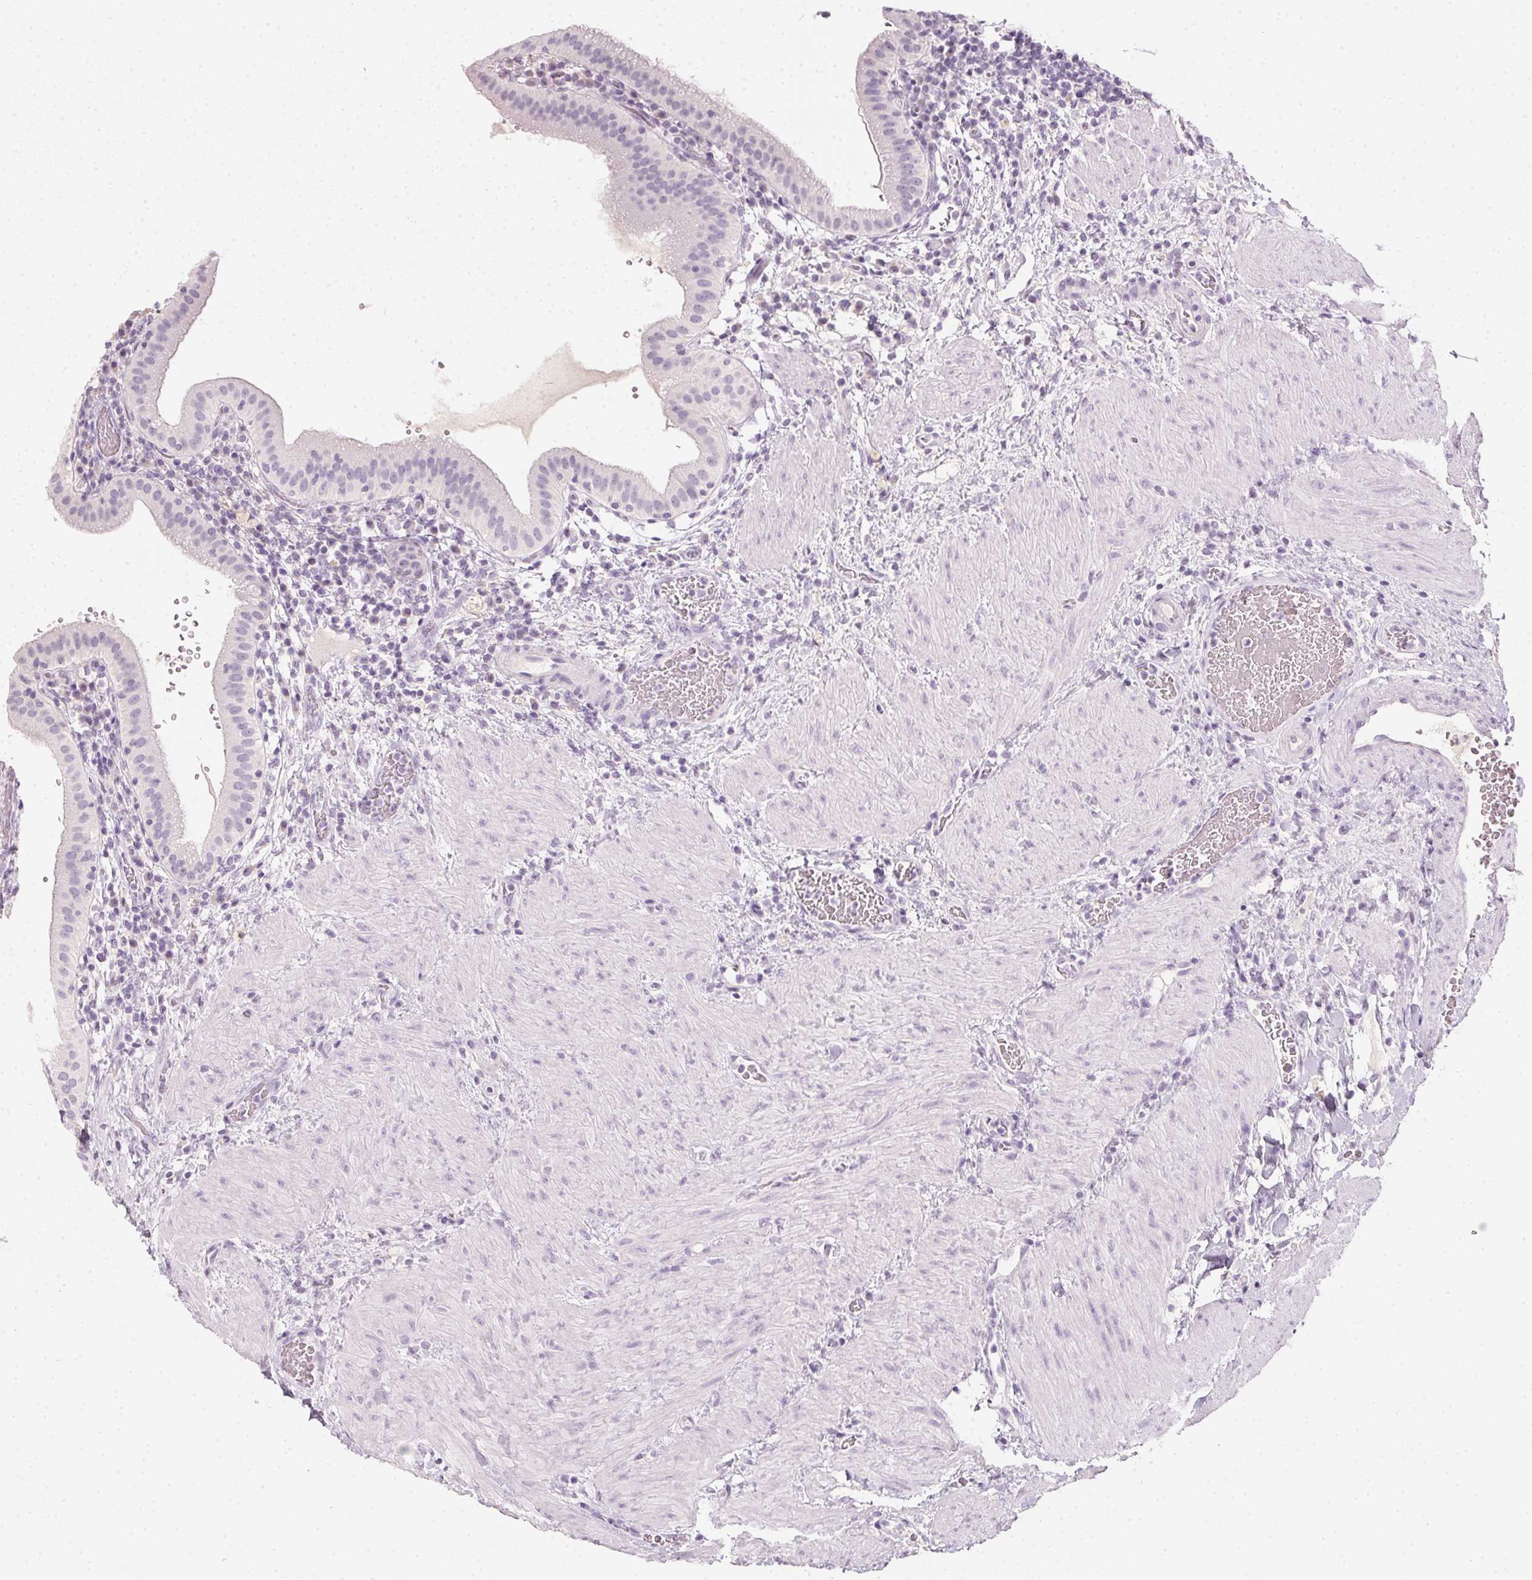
{"staining": {"intensity": "negative", "quantity": "none", "location": "none"}, "tissue": "gallbladder", "cell_type": "Glandular cells", "image_type": "normal", "snomed": [{"axis": "morphology", "description": "Normal tissue, NOS"}, {"axis": "topography", "description": "Gallbladder"}], "caption": "IHC histopathology image of normal gallbladder stained for a protein (brown), which reveals no expression in glandular cells.", "gene": "TMEM72", "patient": {"sex": "male", "age": 26}}